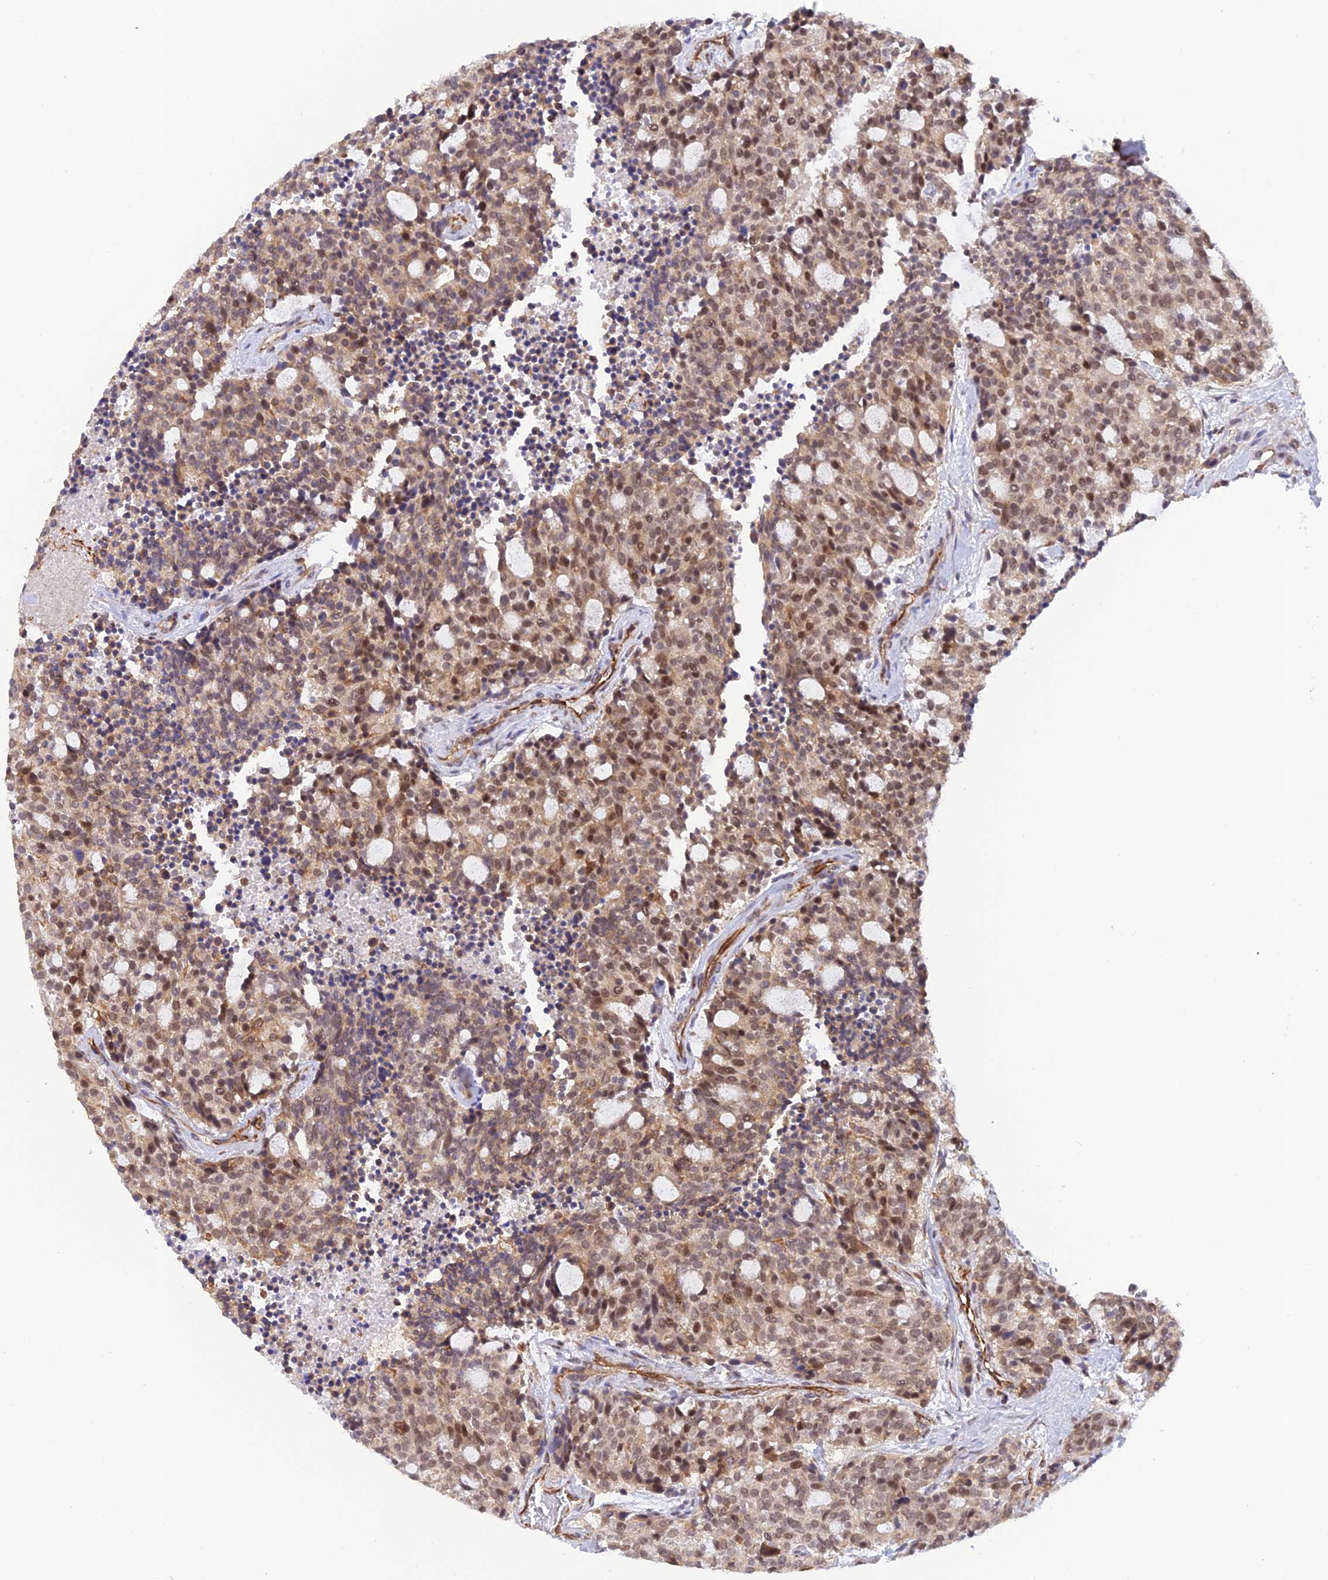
{"staining": {"intensity": "moderate", "quantity": ">75%", "location": "nuclear"}, "tissue": "carcinoid", "cell_type": "Tumor cells", "image_type": "cancer", "snomed": [{"axis": "morphology", "description": "Carcinoid, malignant, NOS"}, {"axis": "topography", "description": "Pancreas"}], "caption": "This image exhibits immunohistochemistry (IHC) staining of carcinoid (malignant), with medium moderate nuclear staining in approximately >75% of tumor cells.", "gene": "PAGR1", "patient": {"sex": "female", "age": 54}}